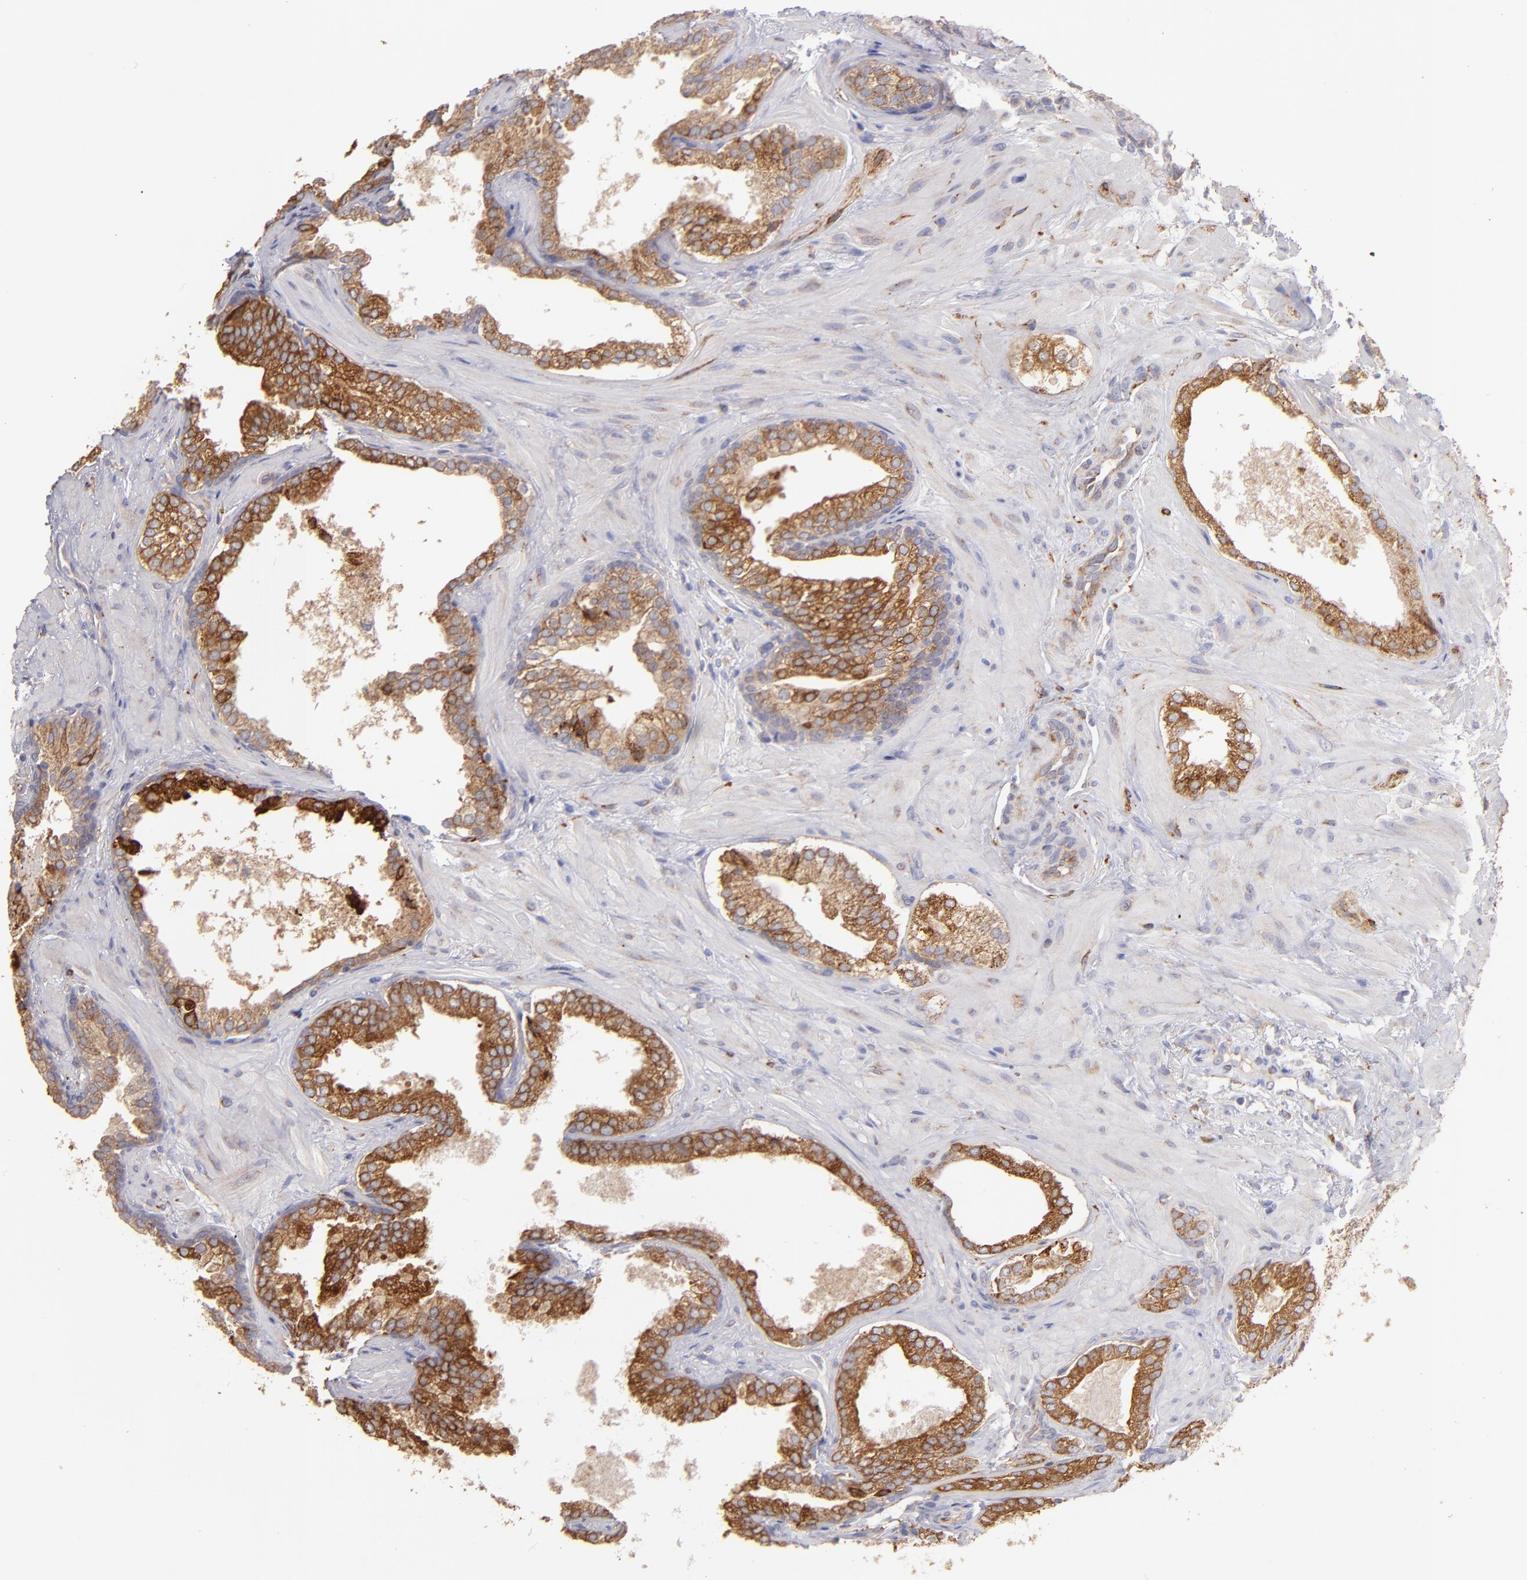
{"staining": {"intensity": "moderate", "quantity": ">75%", "location": "cytoplasmic/membranous"}, "tissue": "prostate cancer", "cell_type": "Tumor cells", "image_type": "cancer", "snomed": [{"axis": "morphology", "description": "Adenocarcinoma, Low grade"}, {"axis": "topography", "description": "Prostate"}], "caption": "Moderate cytoplasmic/membranous staining is present in approximately >75% of tumor cells in prostate cancer (low-grade adenocarcinoma).", "gene": "ENTPD5", "patient": {"sex": "male", "age": 69}}